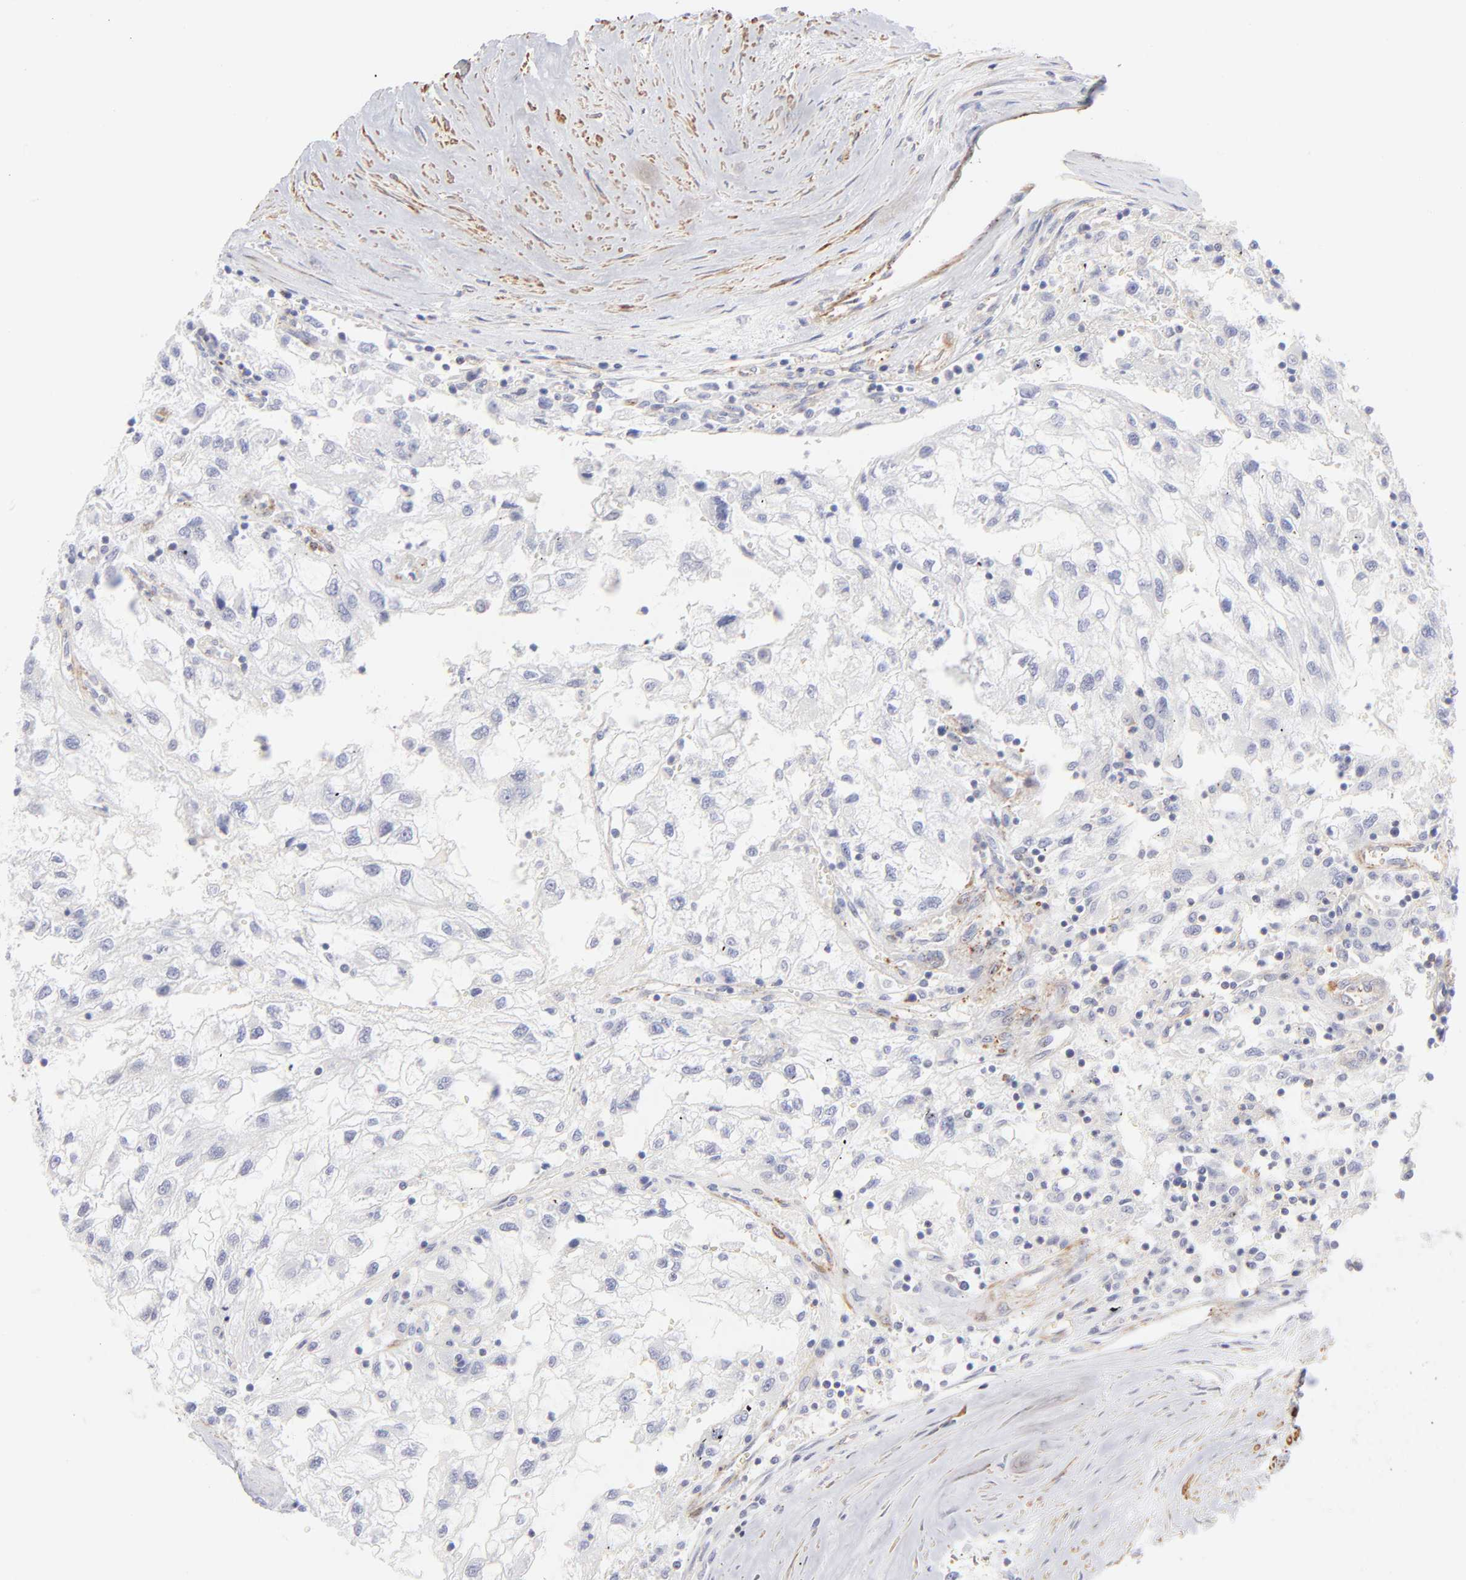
{"staining": {"intensity": "negative", "quantity": "none", "location": "none"}, "tissue": "renal cancer", "cell_type": "Tumor cells", "image_type": "cancer", "snomed": [{"axis": "morphology", "description": "Normal tissue, NOS"}, {"axis": "morphology", "description": "Adenocarcinoma, NOS"}, {"axis": "topography", "description": "Kidney"}], "caption": "A photomicrograph of adenocarcinoma (renal) stained for a protein exhibits no brown staining in tumor cells.", "gene": "ACTA2", "patient": {"sex": "male", "age": 71}}